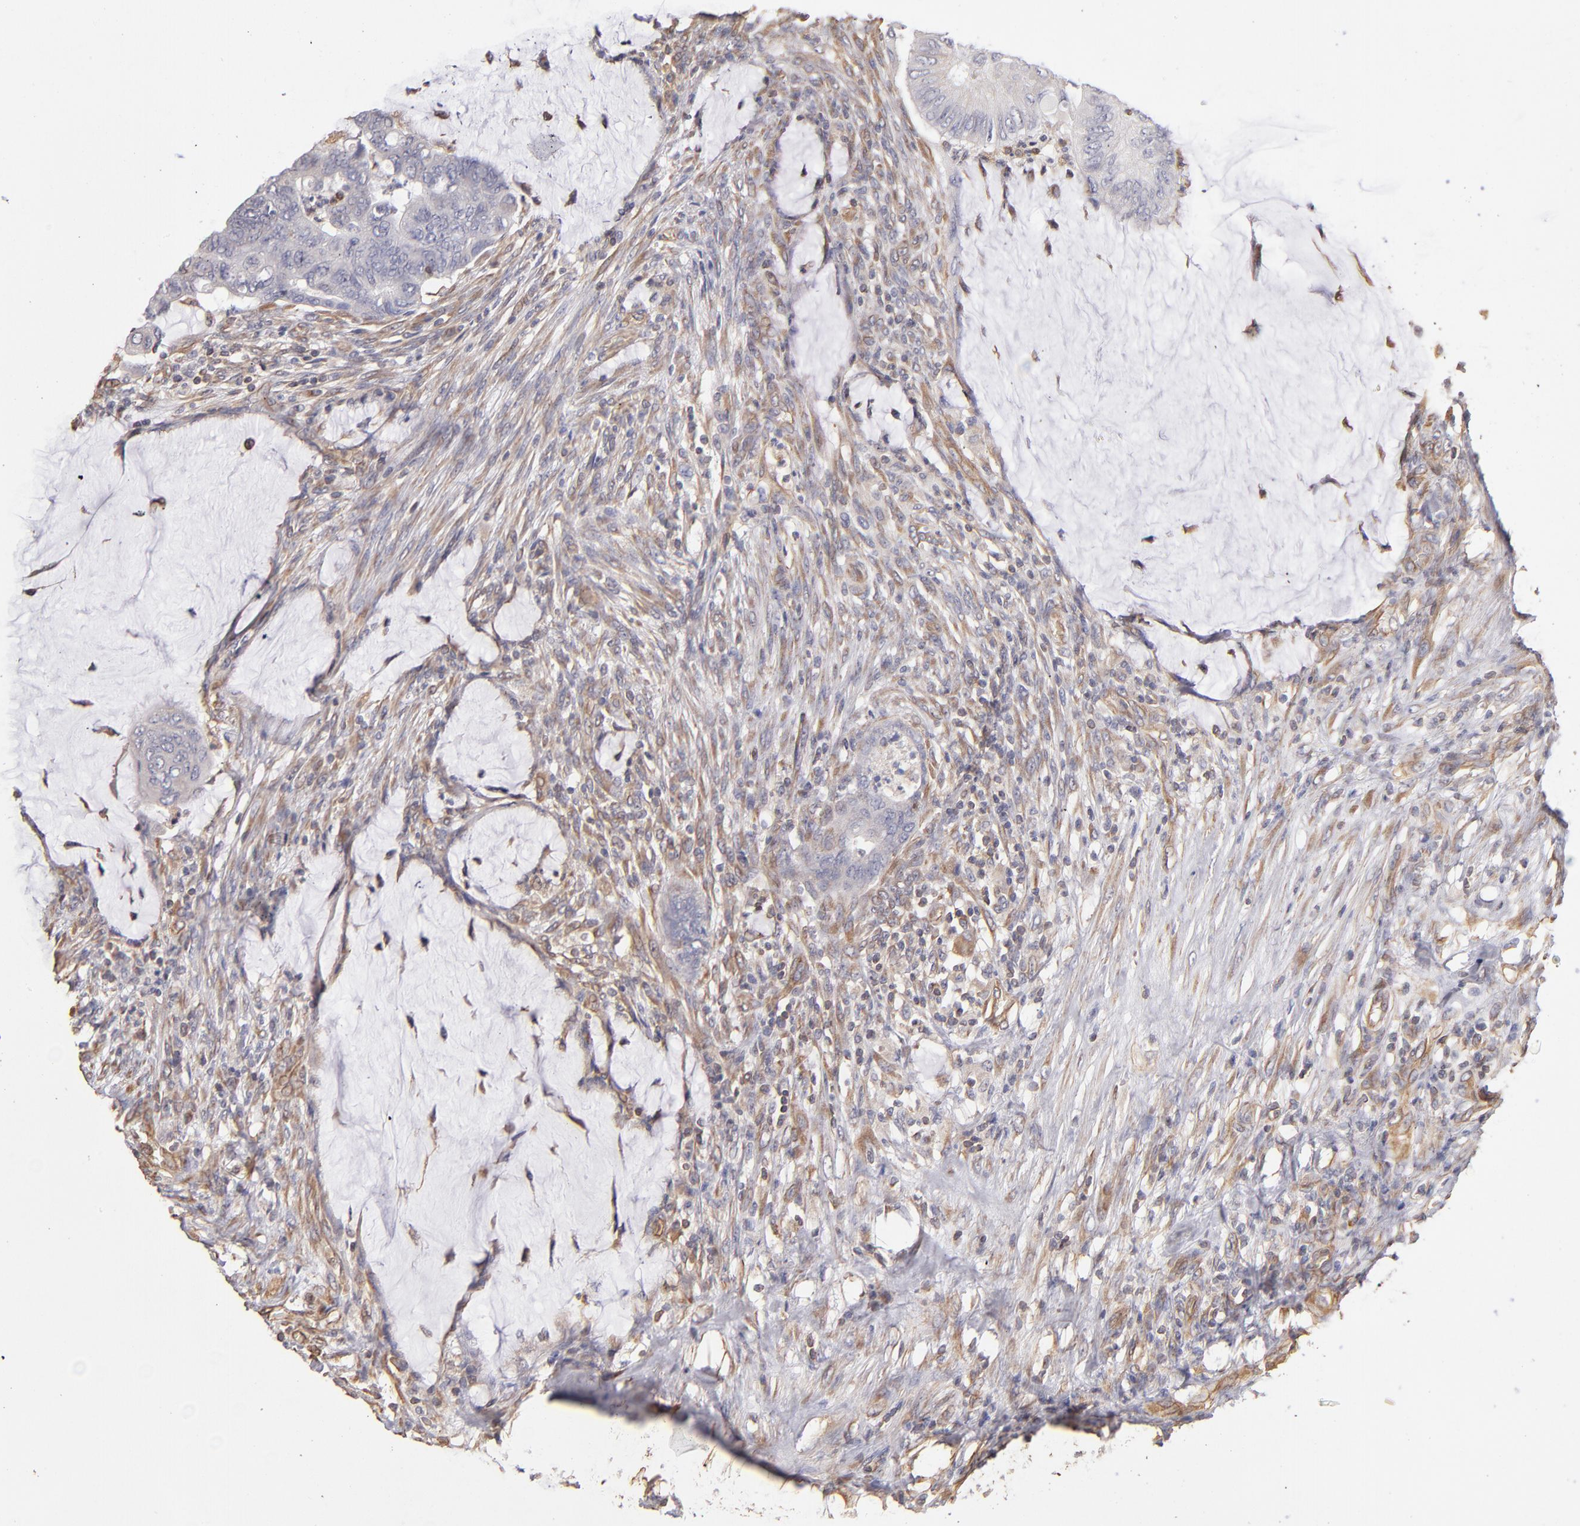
{"staining": {"intensity": "weak", "quantity": "25%-75%", "location": "cytoplasmic/membranous"}, "tissue": "colorectal cancer", "cell_type": "Tumor cells", "image_type": "cancer", "snomed": [{"axis": "morphology", "description": "Normal tissue, NOS"}, {"axis": "morphology", "description": "Adenocarcinoma, NOS"}, {"axis": "topography", "description": "Rectum"}], "caption": "Protein expression analysis of colorectal adenocarcinoma demonstrates weak cytoplasmic/membranous staining in approximately 25%-75% of tumor cells.", "gene": "ABCC1", "patient": {"sex": "male", "age": 92}}